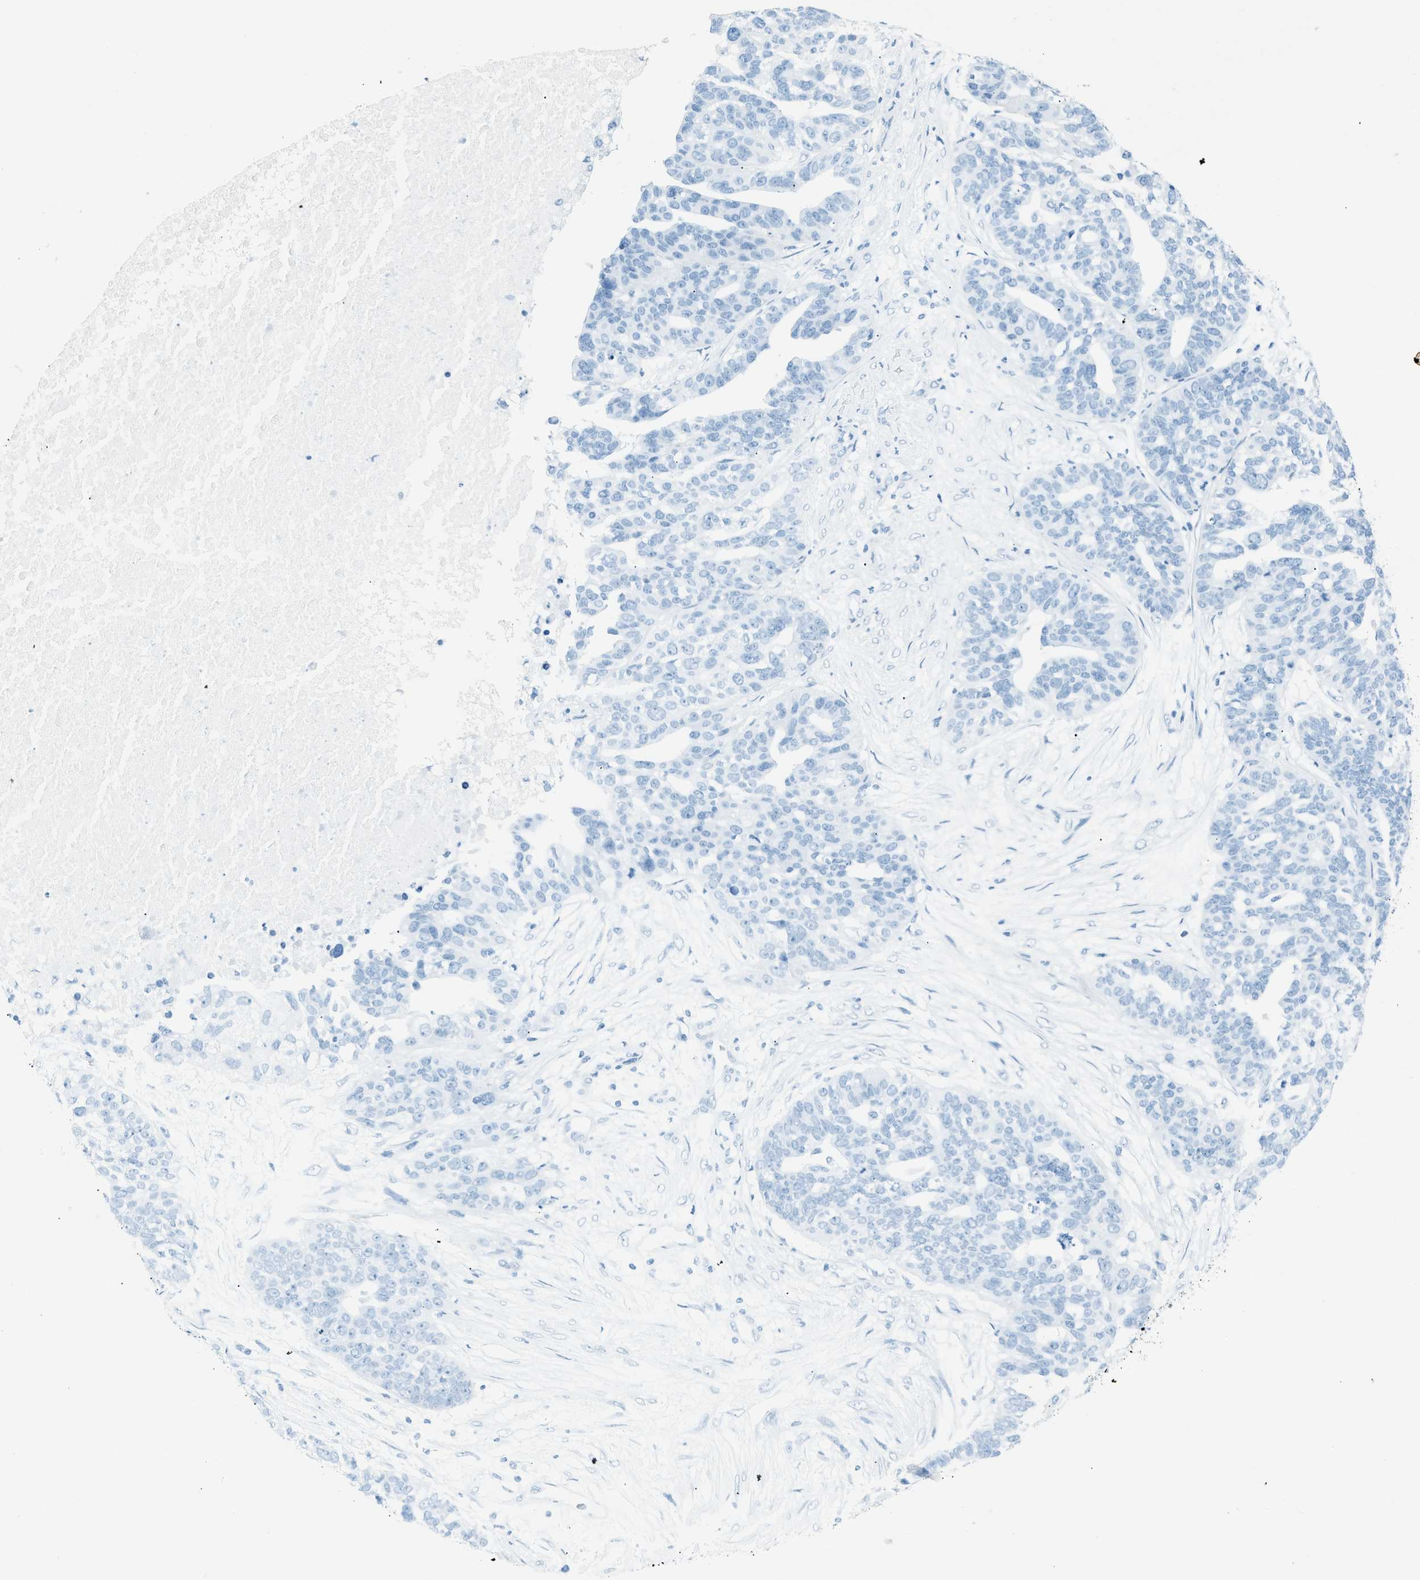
{"staining": {"intensity": "negative", "quantity": "none", "location": "none"}, "tissue": "ovarian cancer", "cell_type": "Tumor cells", "image_type": "cancer", "snomed": [{"axis": "morphology", "description": "Cystadenocarcinoma, serous, NOS"}, {"axis": "topography", "description": "Ovary"}], "caption": "Ovarian serous cystadenocarcinoma stained for a protein using immunohistochemistry (IHC) exhibits no positivity tumor cells.", "gene": "HHATL", "patient": {"sex": "female", "age": 59}}